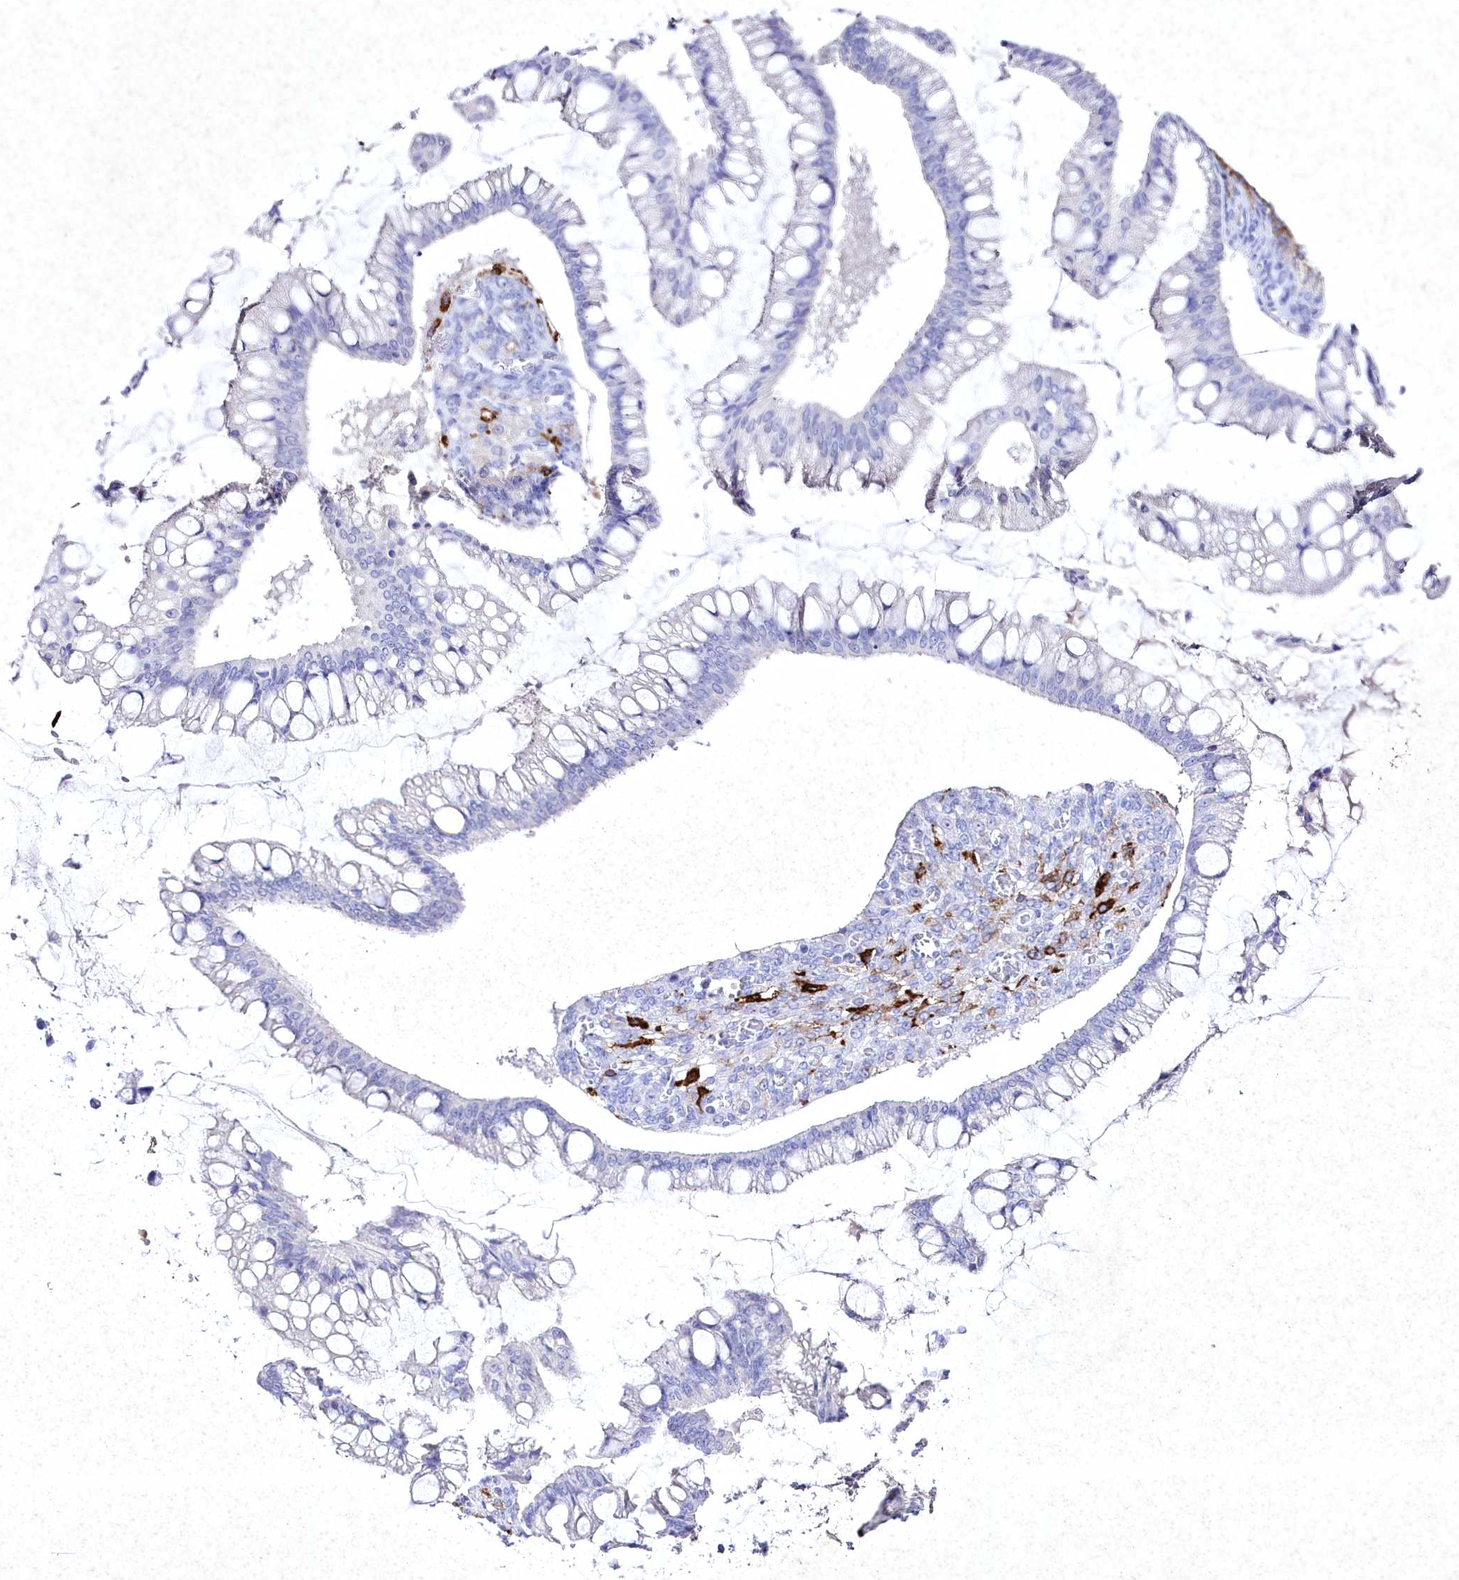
{"staining": {"intensity": "negative", "quantity": "none", "location": "none"}, "tissue": "ovarian cancer", "cell_type": "Tumor cells", "image_type": "cancer", "snomed": [{"axis": "morphology", "description": "Cystadenocarcinoma, mucinous, NOS"}, {"axis": "topography", "description": "Ovary"}], "caption": "DAB (3,3'-diaminobenzidine) immunohistochemical staining of human ovarian cancer (mucinous cystadenocarcinoma) demonstrates no significant expression in tumor cells. The staining is performed using DAB brown chromogen with nuclei counter-stained in using hematoxylin.", "gene": "CLEC4M", "patient": {"sex": "female", "age": 73}}